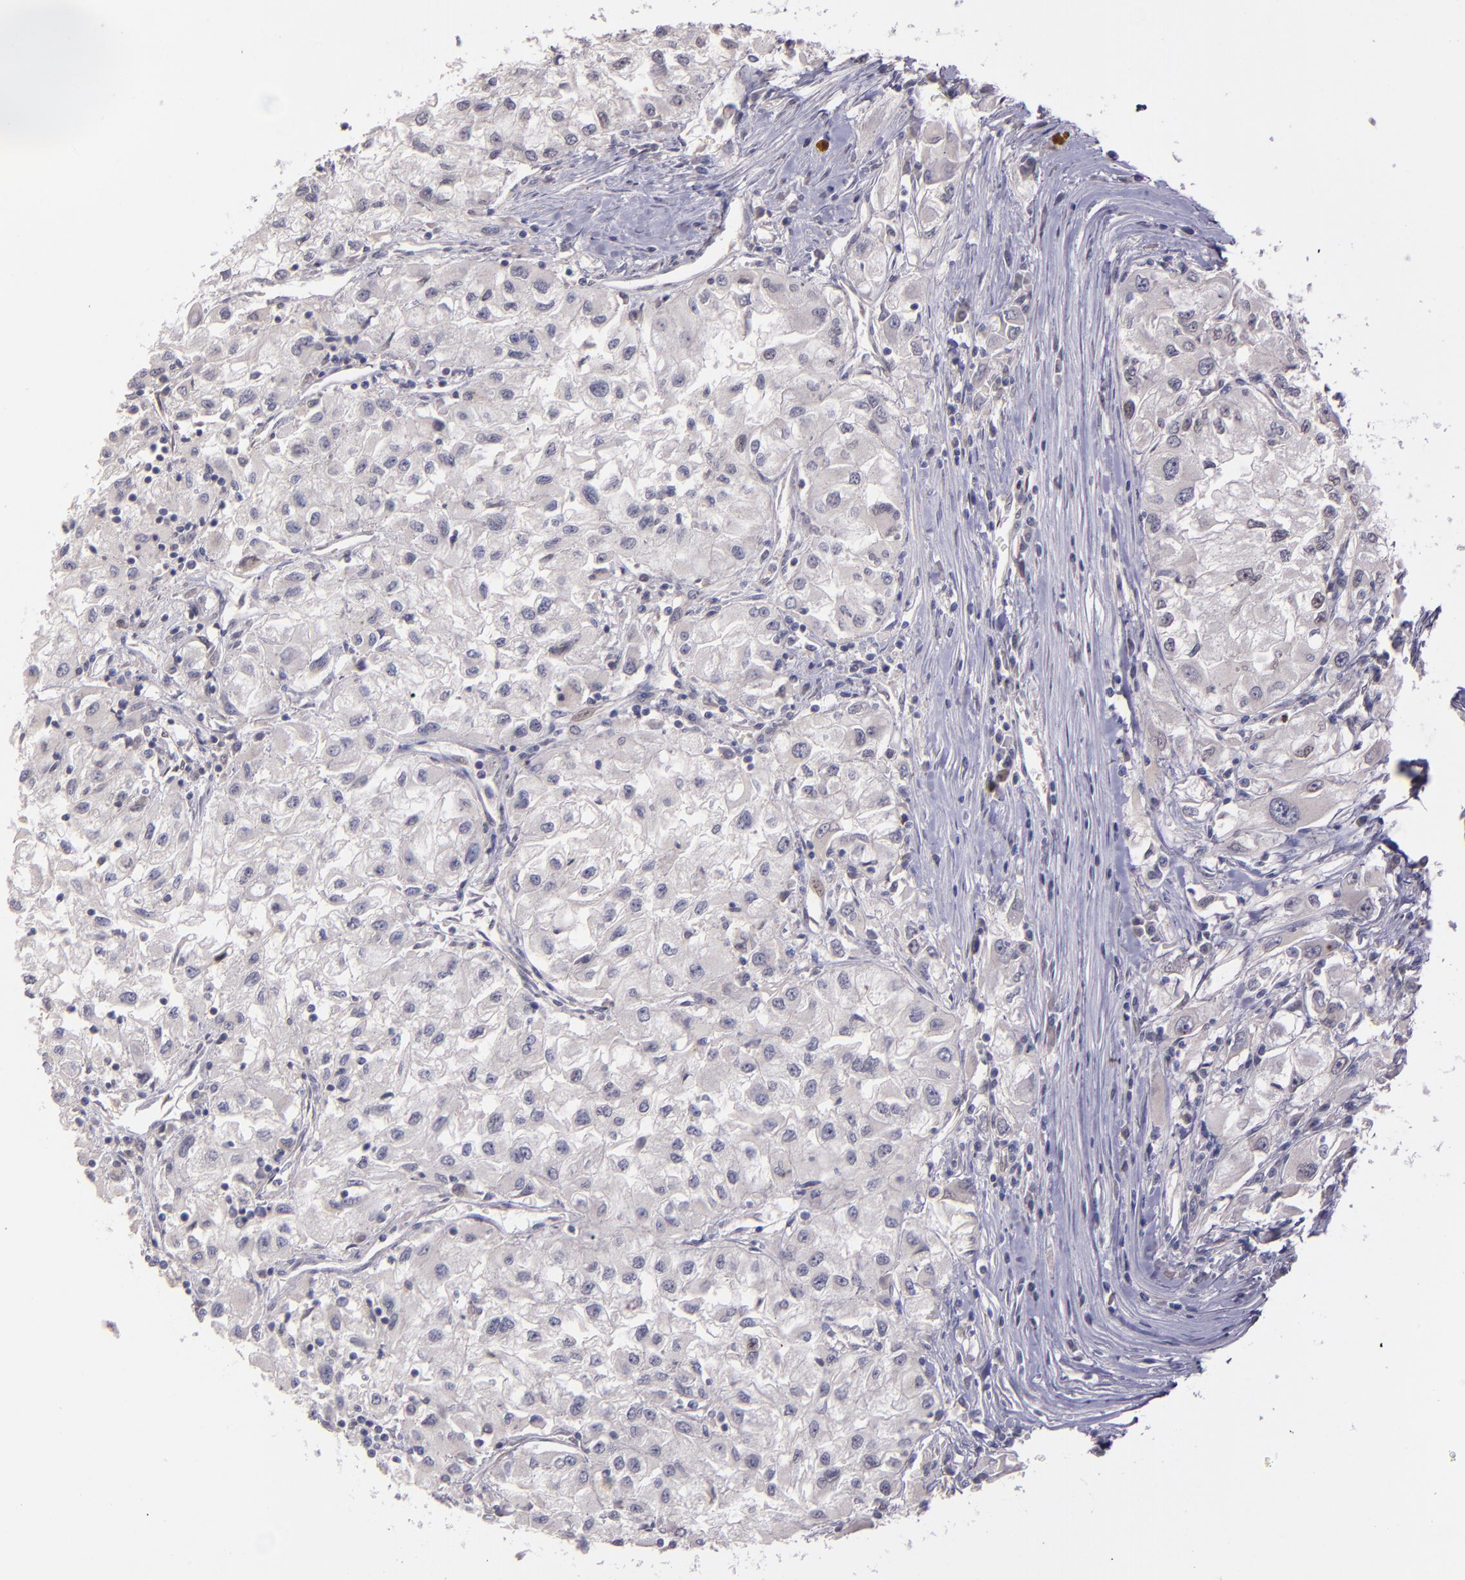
{"staining": {"intensity": "negative", "quantity": "none", "location": "none"}, "tissue": "renal cancer", "cell_type": "Tumor cells", "image_type": "cancer", "snomed": [{"axis": "morphology", "description": "Adenocarcinoma, NOS"}, {"axis": "topography", "description": "Kidney"}], "caption": "Image shows no significant protein staining in tumor cells of renal cancer.", "gene": "NUP62CL", "patient": {"sex": "male", "age": 59}}